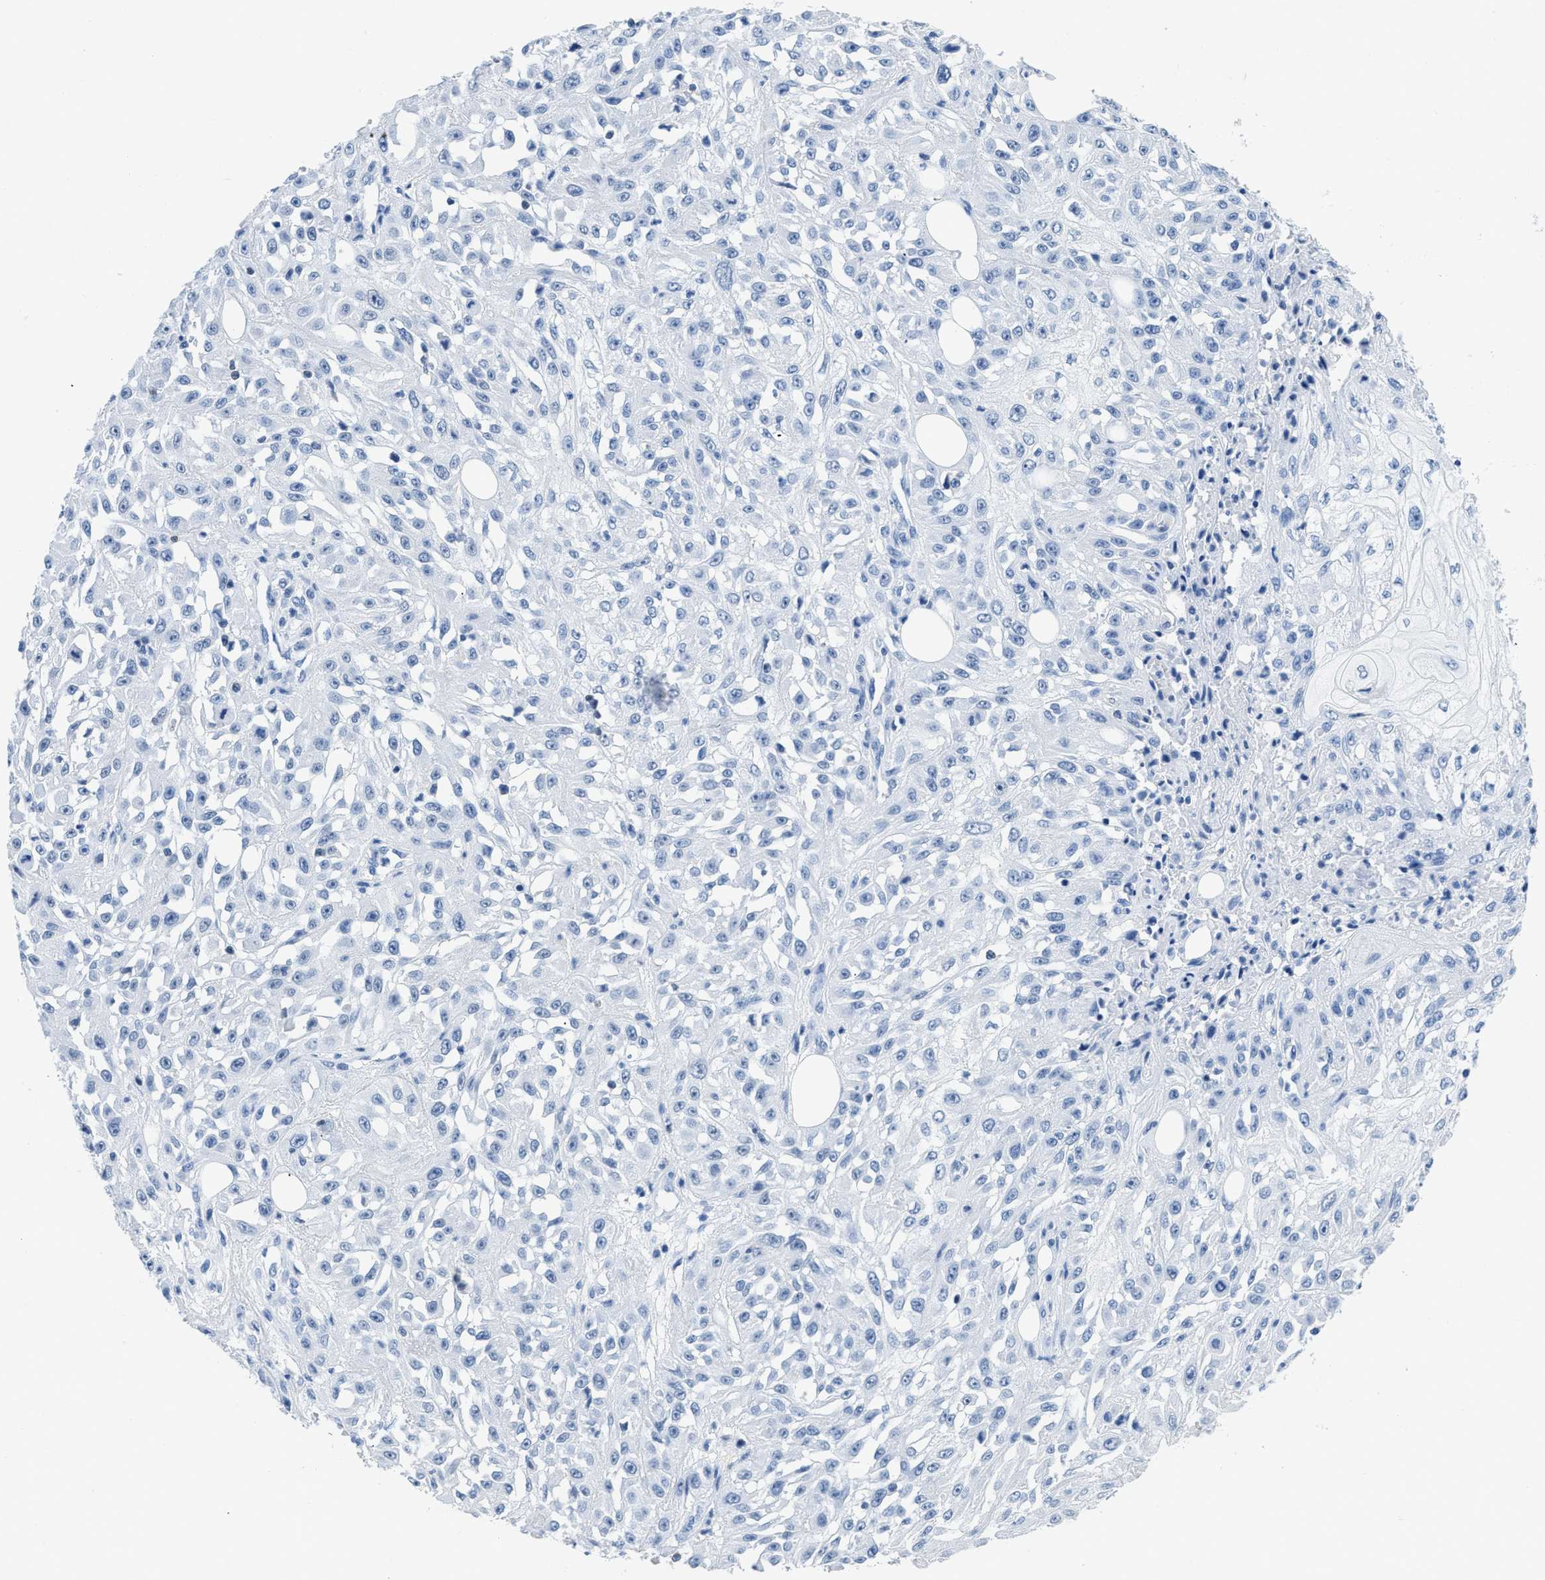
{"staining": {"intensity": "negative", "quantity": "none", "location": "none"}, "tissue": "skin cancer", "cell_type": "Tumor cells", "image_type": "cancer", "snomed": [{"axis": "morphology", "description": "Squamous cell carcinoma, NOS"}, {"axis": "morphology", "description": "Squamous cell carcinoma, metastatic, NOS"}, {"axis": "topography", "description": "Skin"}, {"axis": "topography", "description": "Lymph node"}], "caption": "Histopathology image shows no significant protein positivity in tumor cells of skin squamous cell carcinoma.", "gene": "NFATC2", "patient": {"sex": "male", "age": 75}}